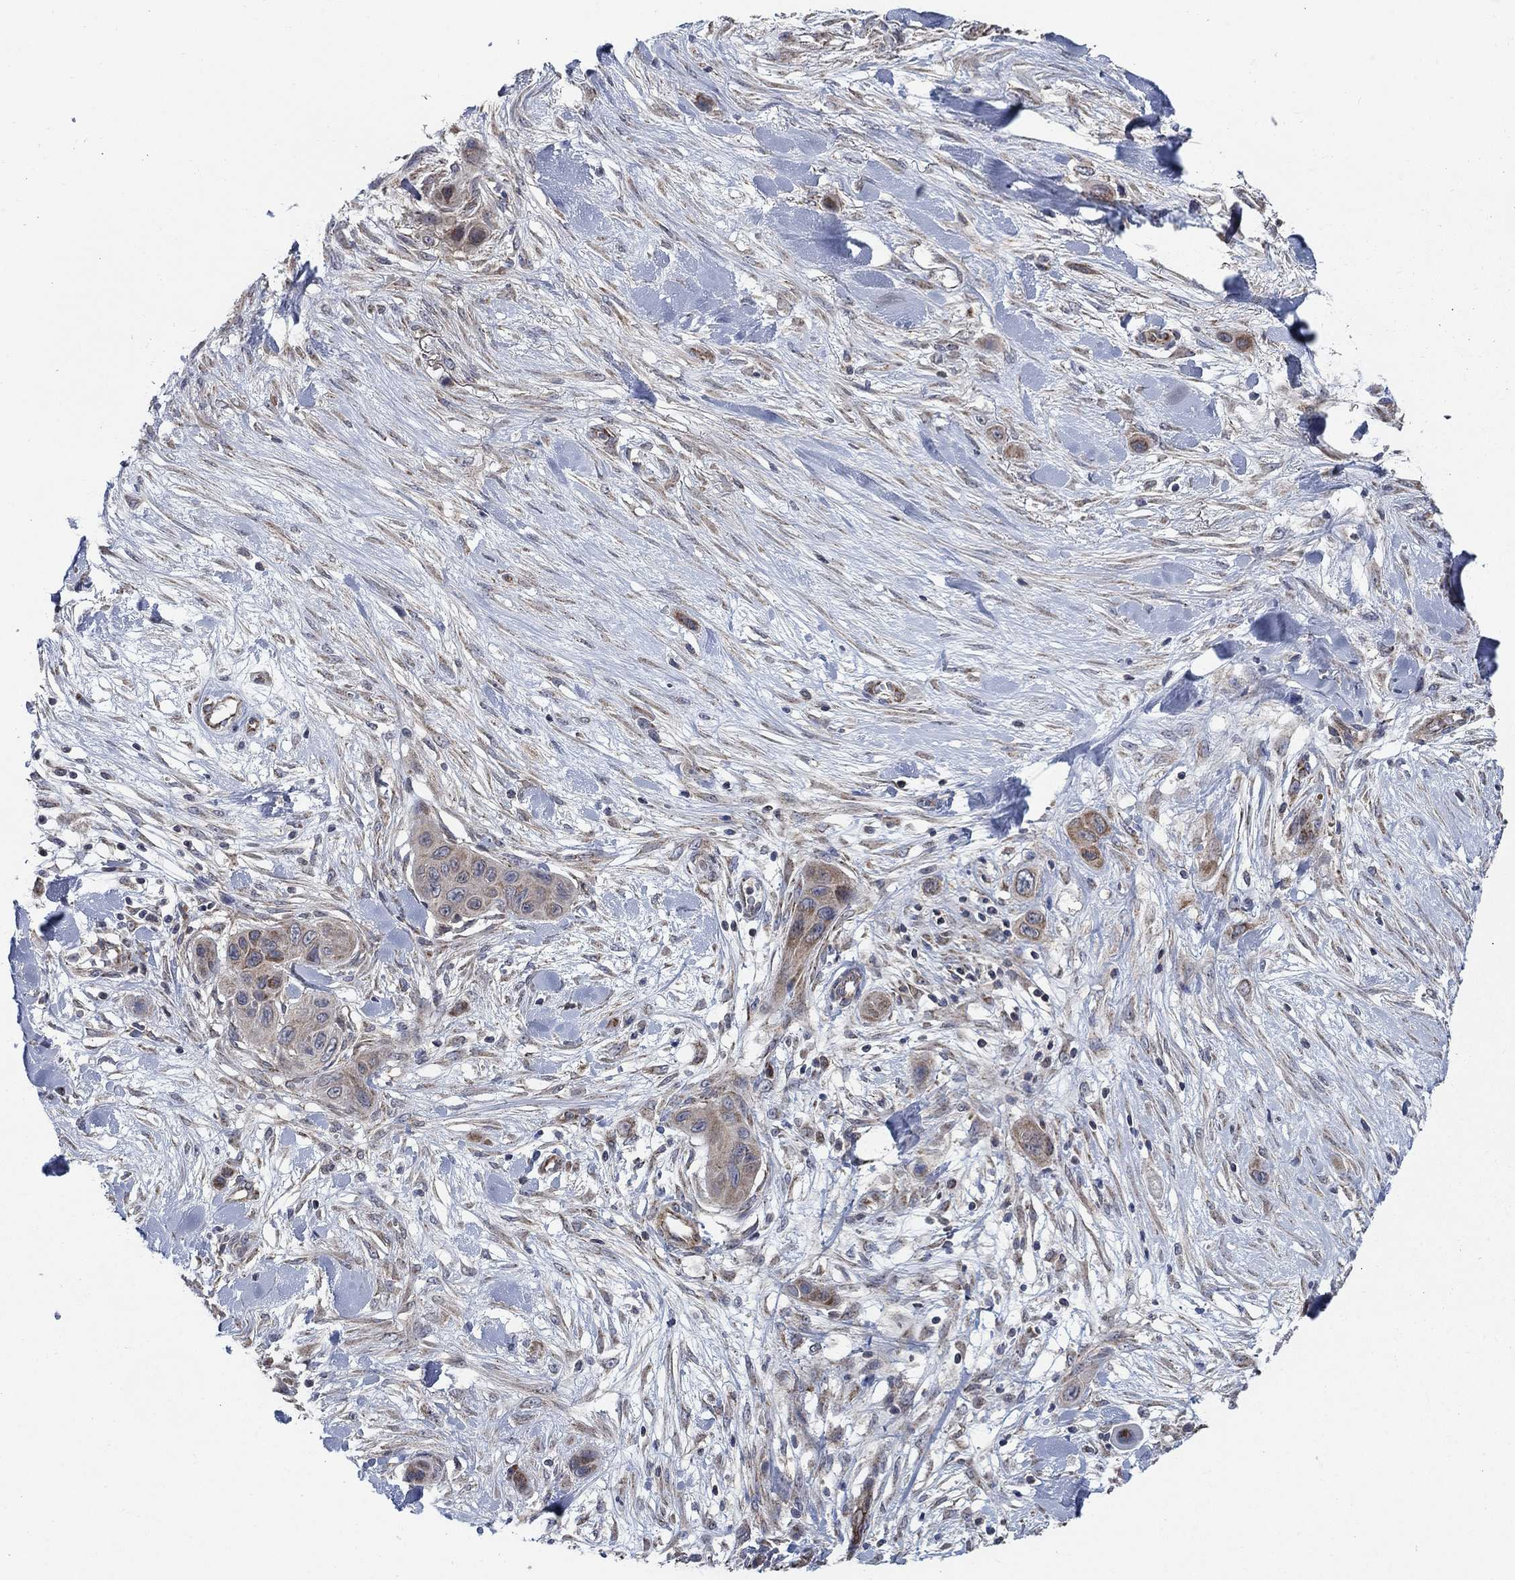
{"staining": {"intensity": "moderate", "quantity": "25%-75%", "location": "cytoplasmic/membranous"}, "tissue": "skin cancer", "cell_type": "Tumor cells", "image_type": "cancer", "snomed": [{"axis": "morphology", "description": "Squamous cell carcinoma, NOS"}, {"axis": "topography", "description": "Skin"}], "caption": "A high-resolution histopathology image shows immunohistochemistry staining of skin cancer (squamous cell carcinoma), which demonstrates moderate cytoplasmic/membranous staining in approximately 25%-75% of tumor cells.", "gene": "NME7", "patient": {"sex": "male", "age": 79}}